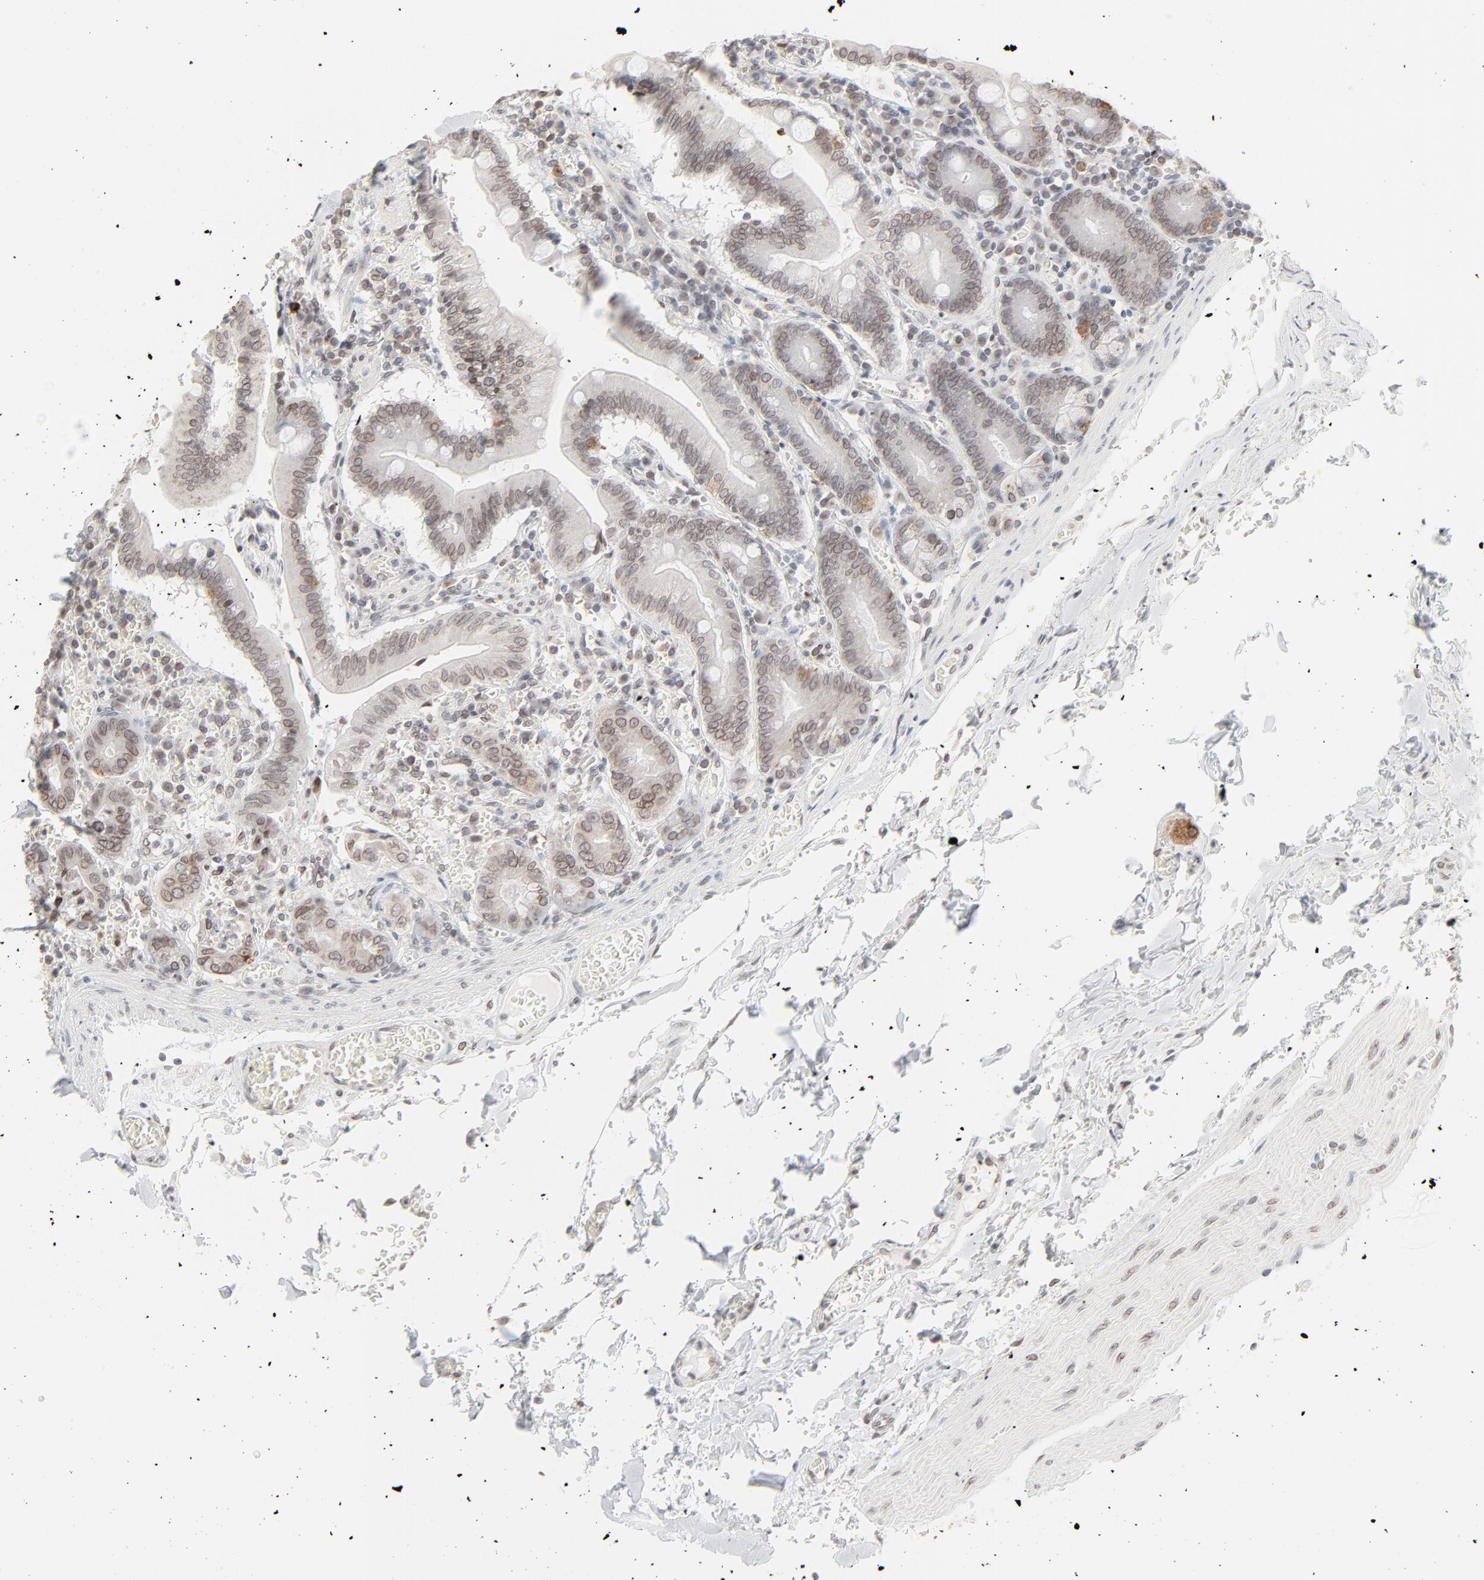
{"staining": {"intensity": "moderate", "quantity": "25%-75%", "location": "cytoplasmic/membranous,nuclear"}, "tissue": "small intestine", "cell_type": "Glandular cells", "image_type": "normal", "snomed": [{"axis": "morphology", "description": "Normal tissue, NOS"}, {"axis": "topography", "description": "Small intestine"}], "caption": "The image displays immunohistochemical staining of unremarkable small intestine. There is moderate cytoplasmic/membranous,nuclear expression is appreciated in about 25%-75% of glandular cells. The staining is performed using DAB brown chromogen to label protein expression. The nuclei are counter-stained blue using hematoxylin.", "gene": "MAD1L1", "patient": {"sex": "male", "age": 71}}